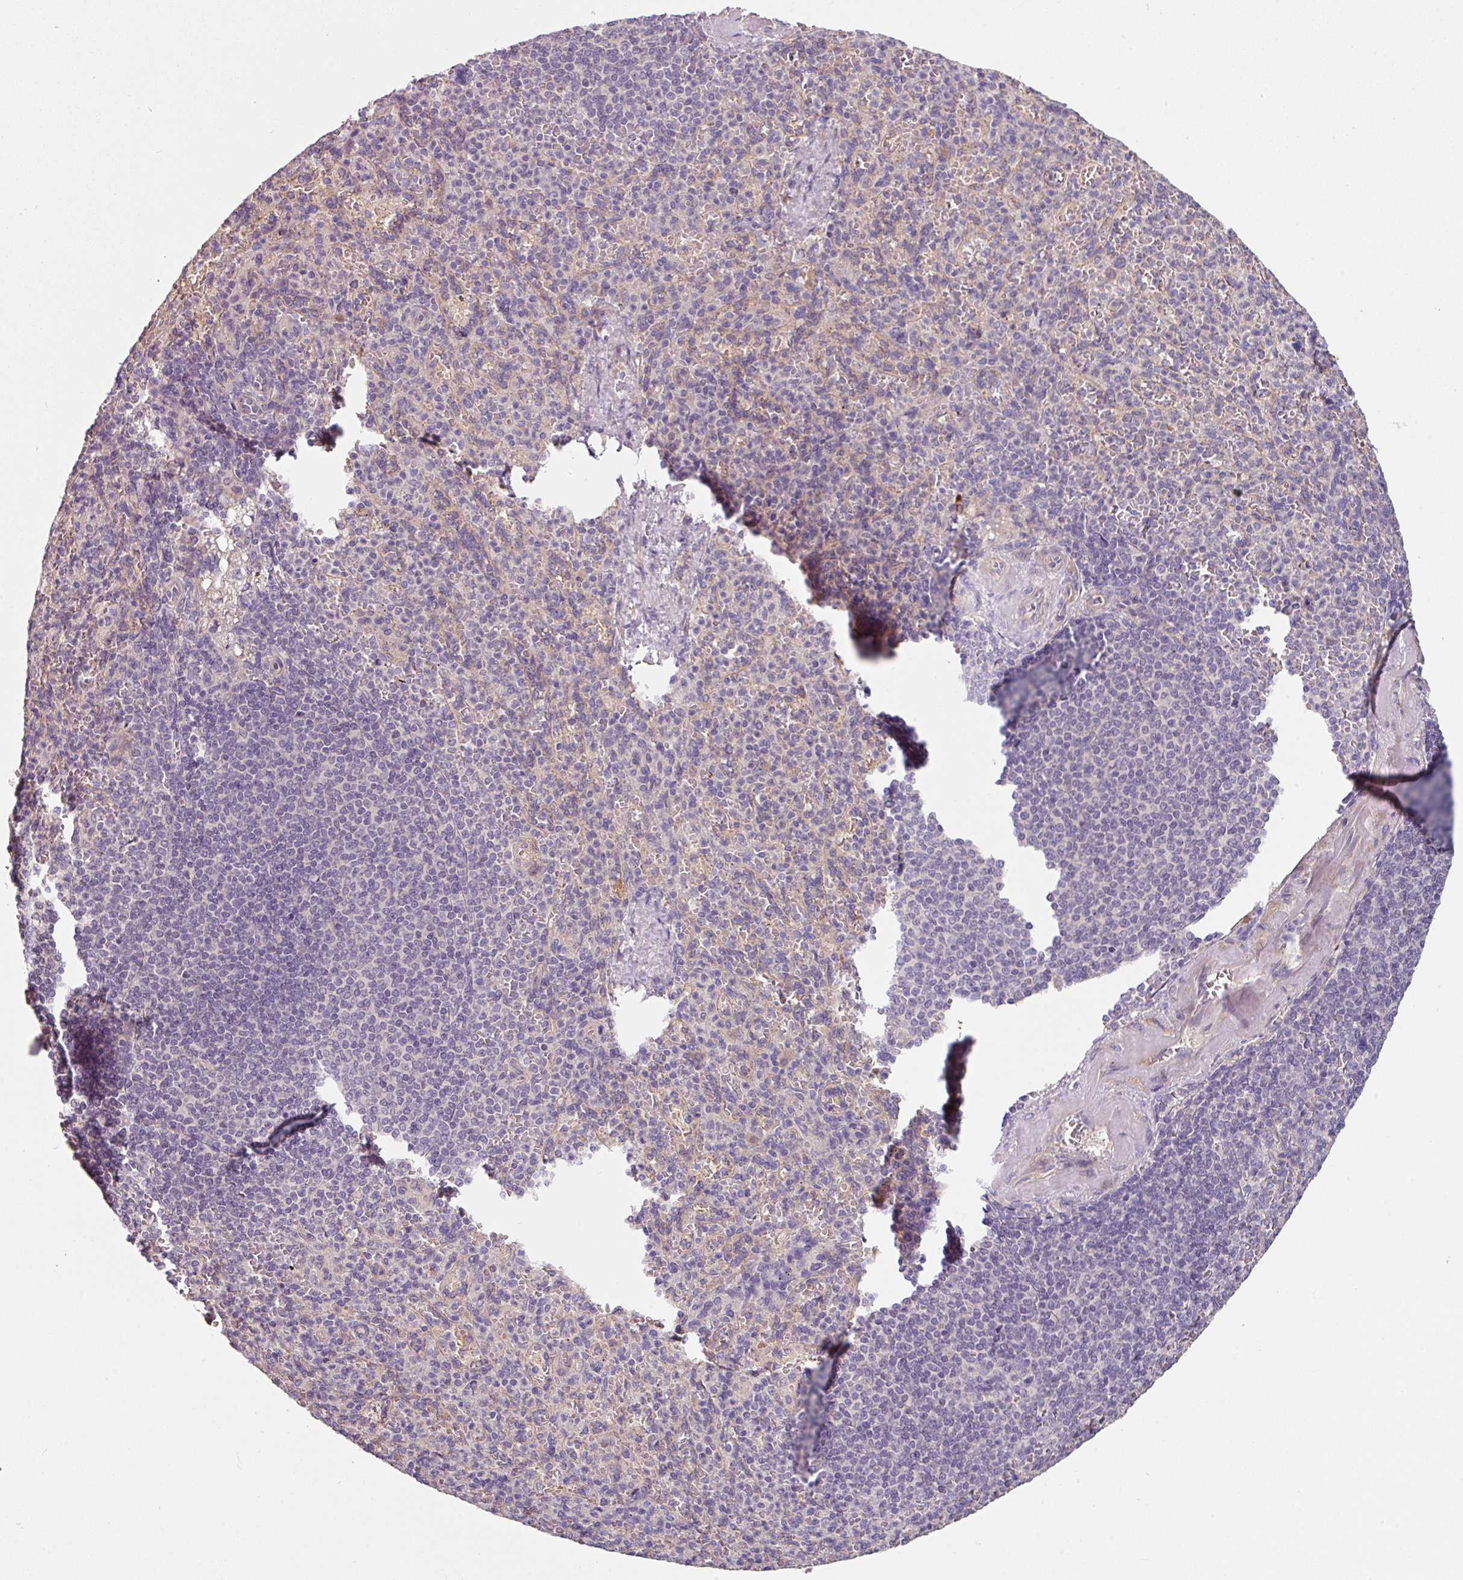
{"staining": {"intensity": "negative", "quantity": "none", "location": "none"}, "tissue": "spleen", "cell_type": "Cells in red pulp", "image_type": "normal", "snomed": [{"axis": "morphology", "description": "Normal tissue, NOS"}, {"axis": "topography", "description": "Spleen"}], "caption": "Cells in red pulp show no significant protein expression in normal spleen.", "gene": "C4orf48", "patient": {"sex": "female", "age": 74}}